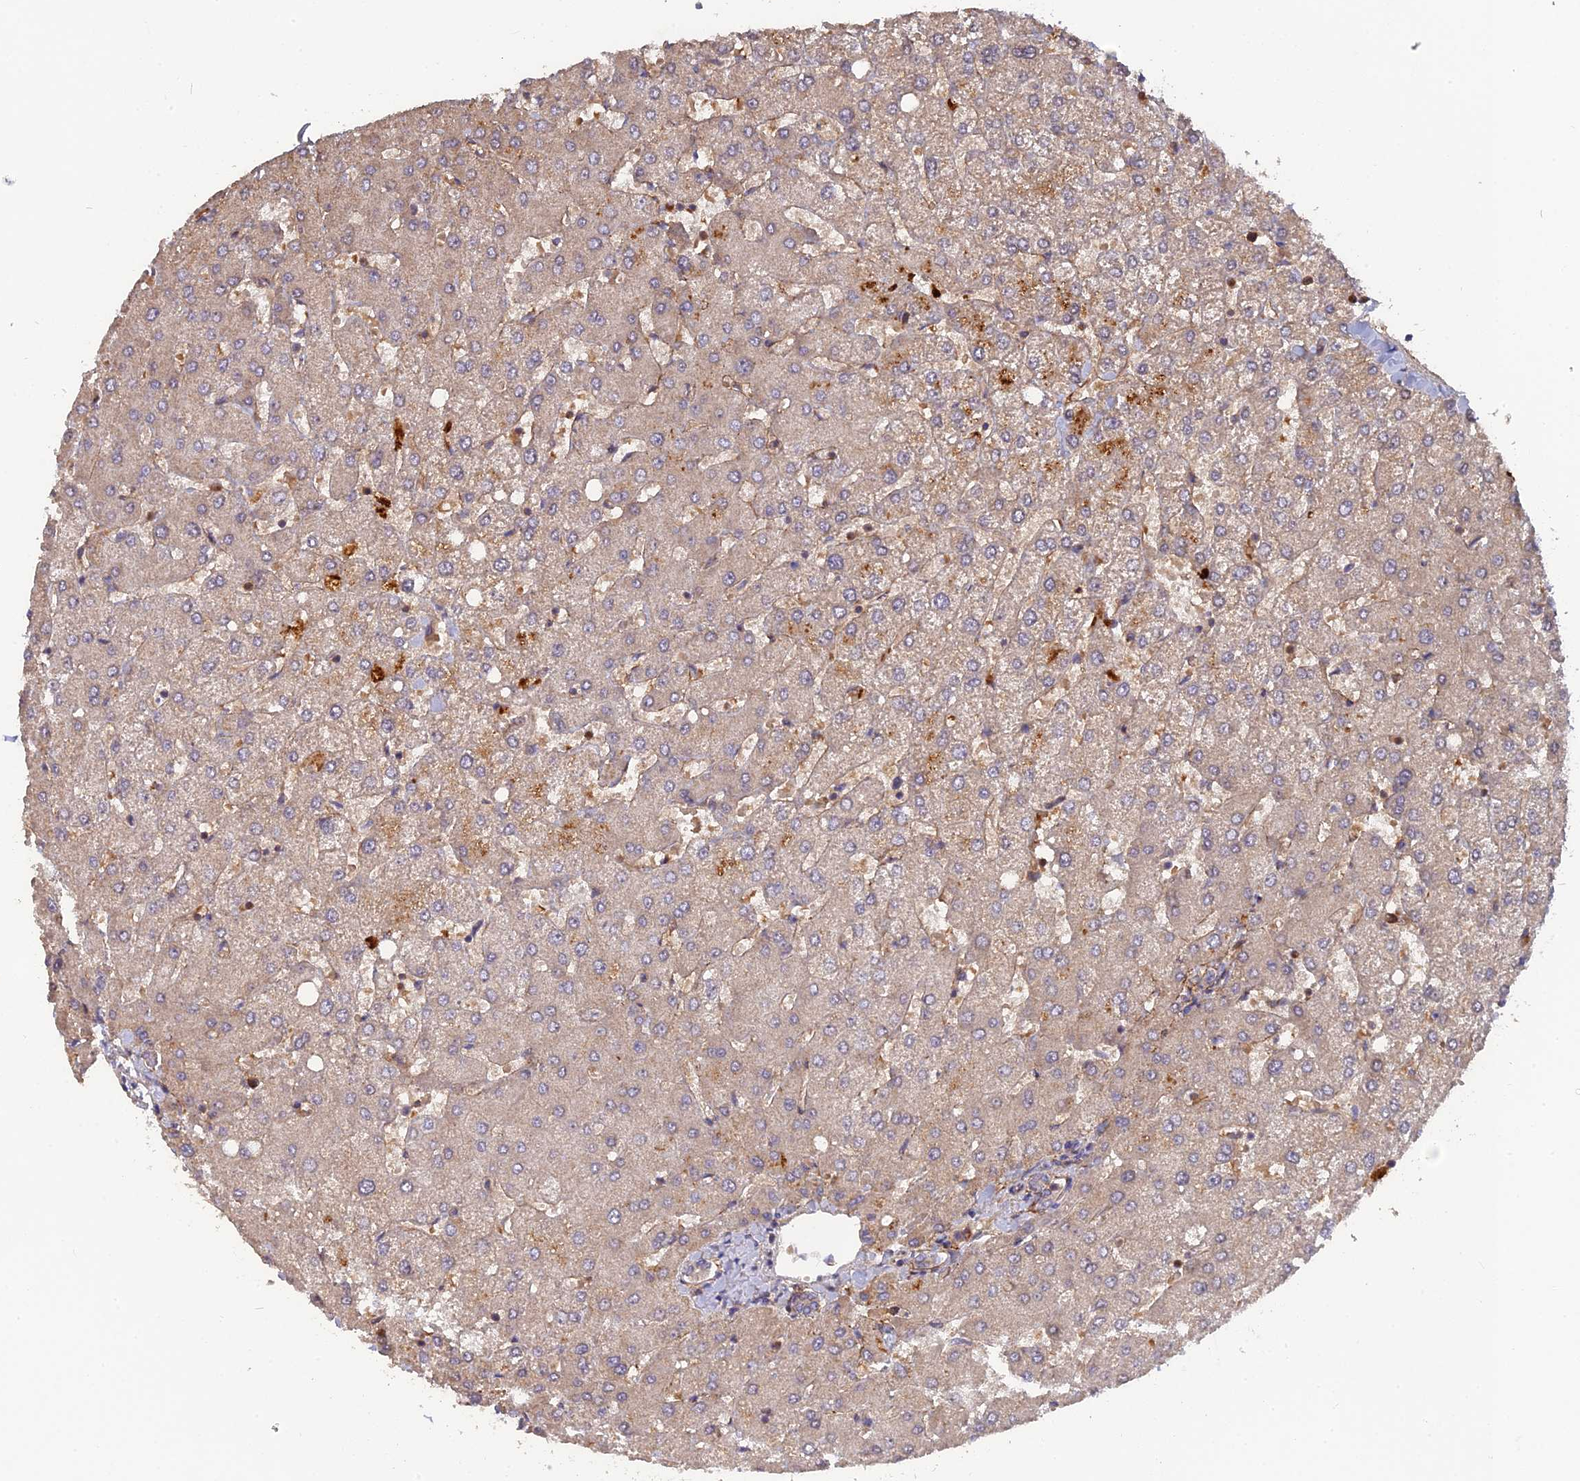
{"staining": {"intensity": "negative", "quantity": "none", "location": "none"}, "tissue": "liver", "cell_type": "Cholangiocytes", "image_type": "normal", "snomed": [{"axis": "morphology", "description": "Normal tissue, NOS"}, {"axis": "topography", "description": "Liver"}], "caption": "DAB (3,3'-diaminobenzidine) immunohistochemical staining of unremarkable human liver shows no significant staining in cholangiocytes.", "gene": "RPIA", "patient": {"sex": "female", "age": 54}}